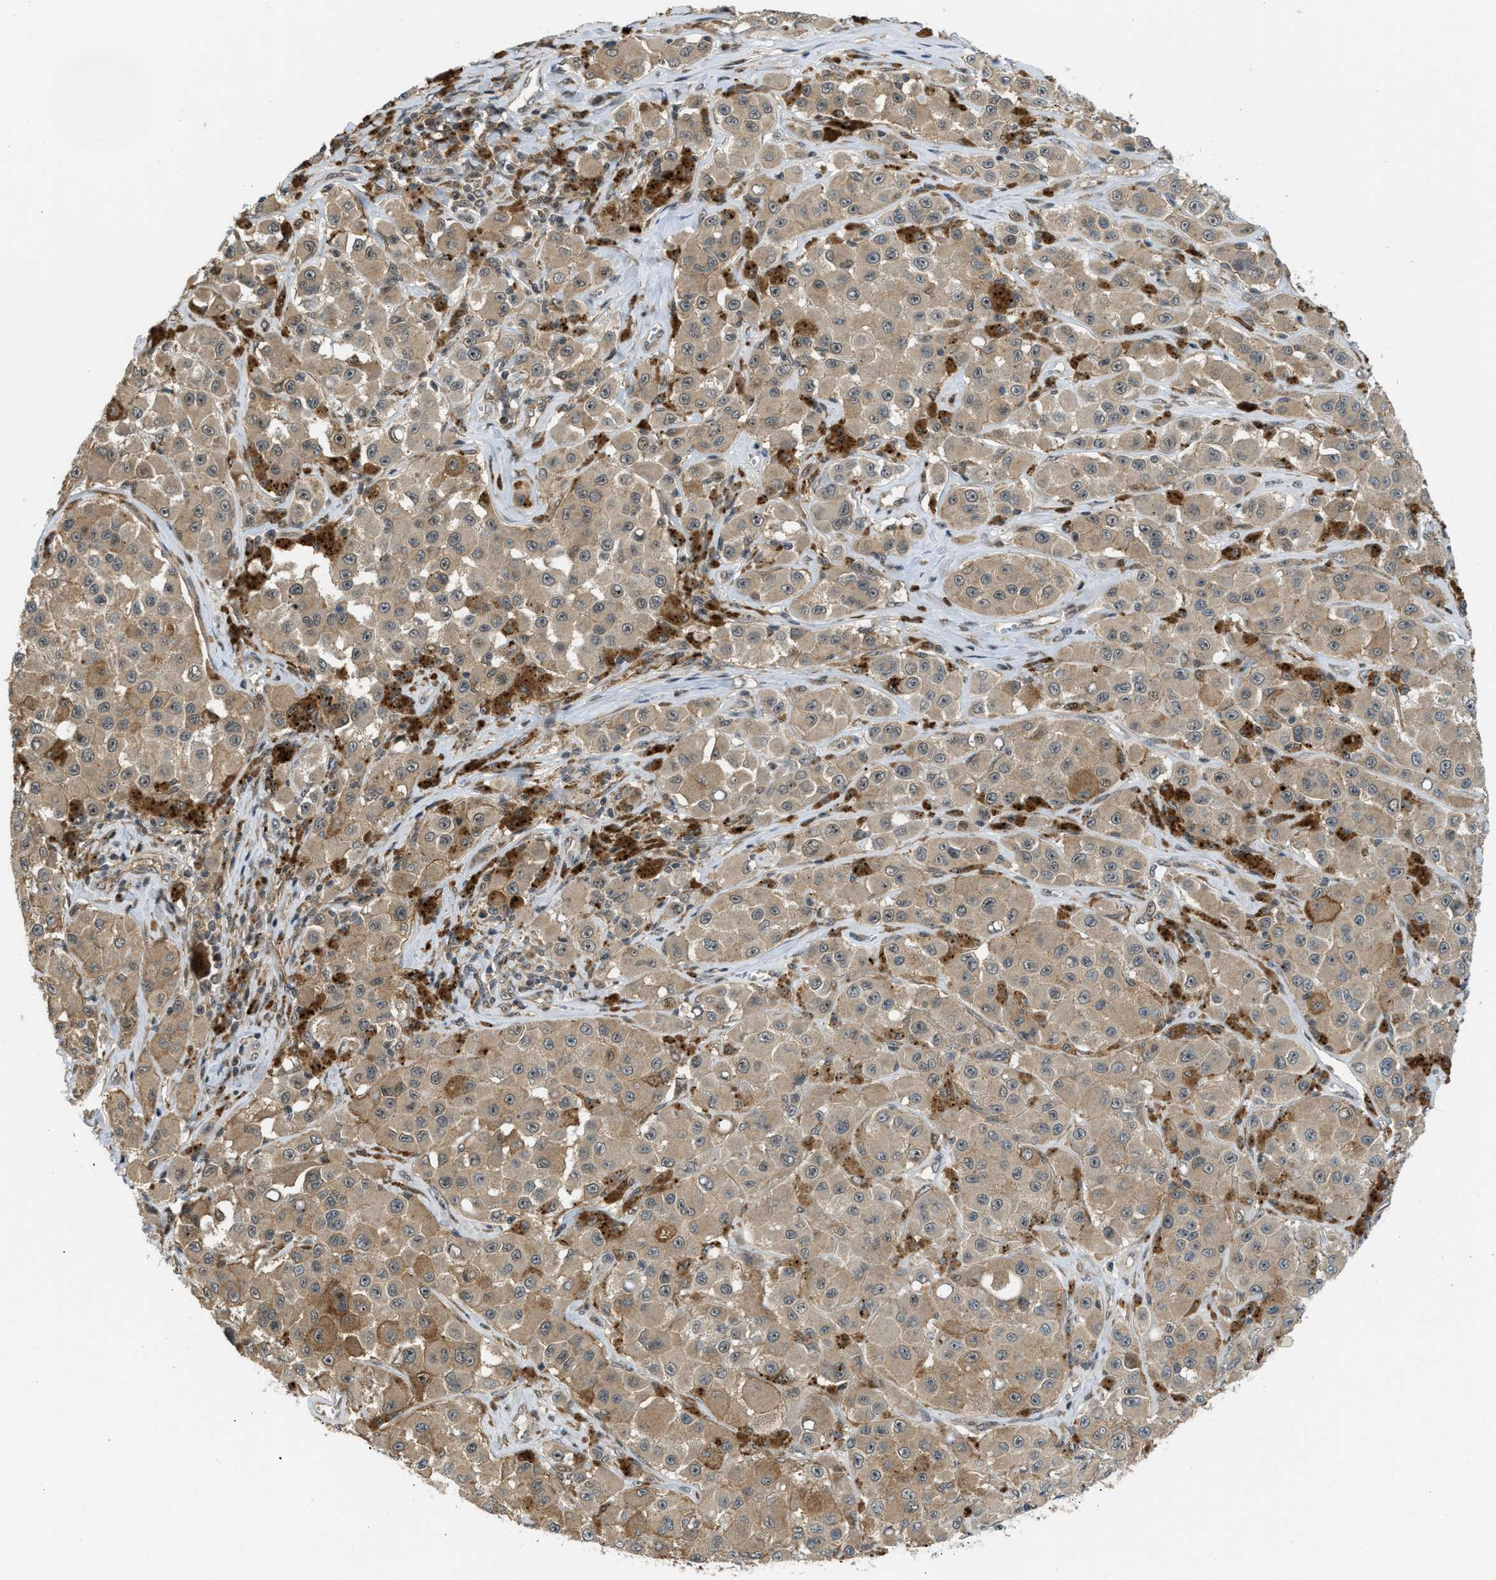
{"staining": {"intensity": "weak", "quantity": ">75%", "location": "cytoplasmic/membranous,nuclear"}, "tissue": "melanoma", "cell_type": "Tumor cells", "image_type": "cancer", "snomed": [{"axis": "morphology", "description": "Malignant melanoma, NOS"}, {"axis": "topography", "description": "Skin"}], "caption": "Immunohistochemical staining of human malignant melanoma demonstrates low levels of weak cytoplasmic/membranous and nuclear positivity in approximately >75% of tumor cells.", "gene": "DNAJC28", "patient": {"sex": "male", "age": 84}}